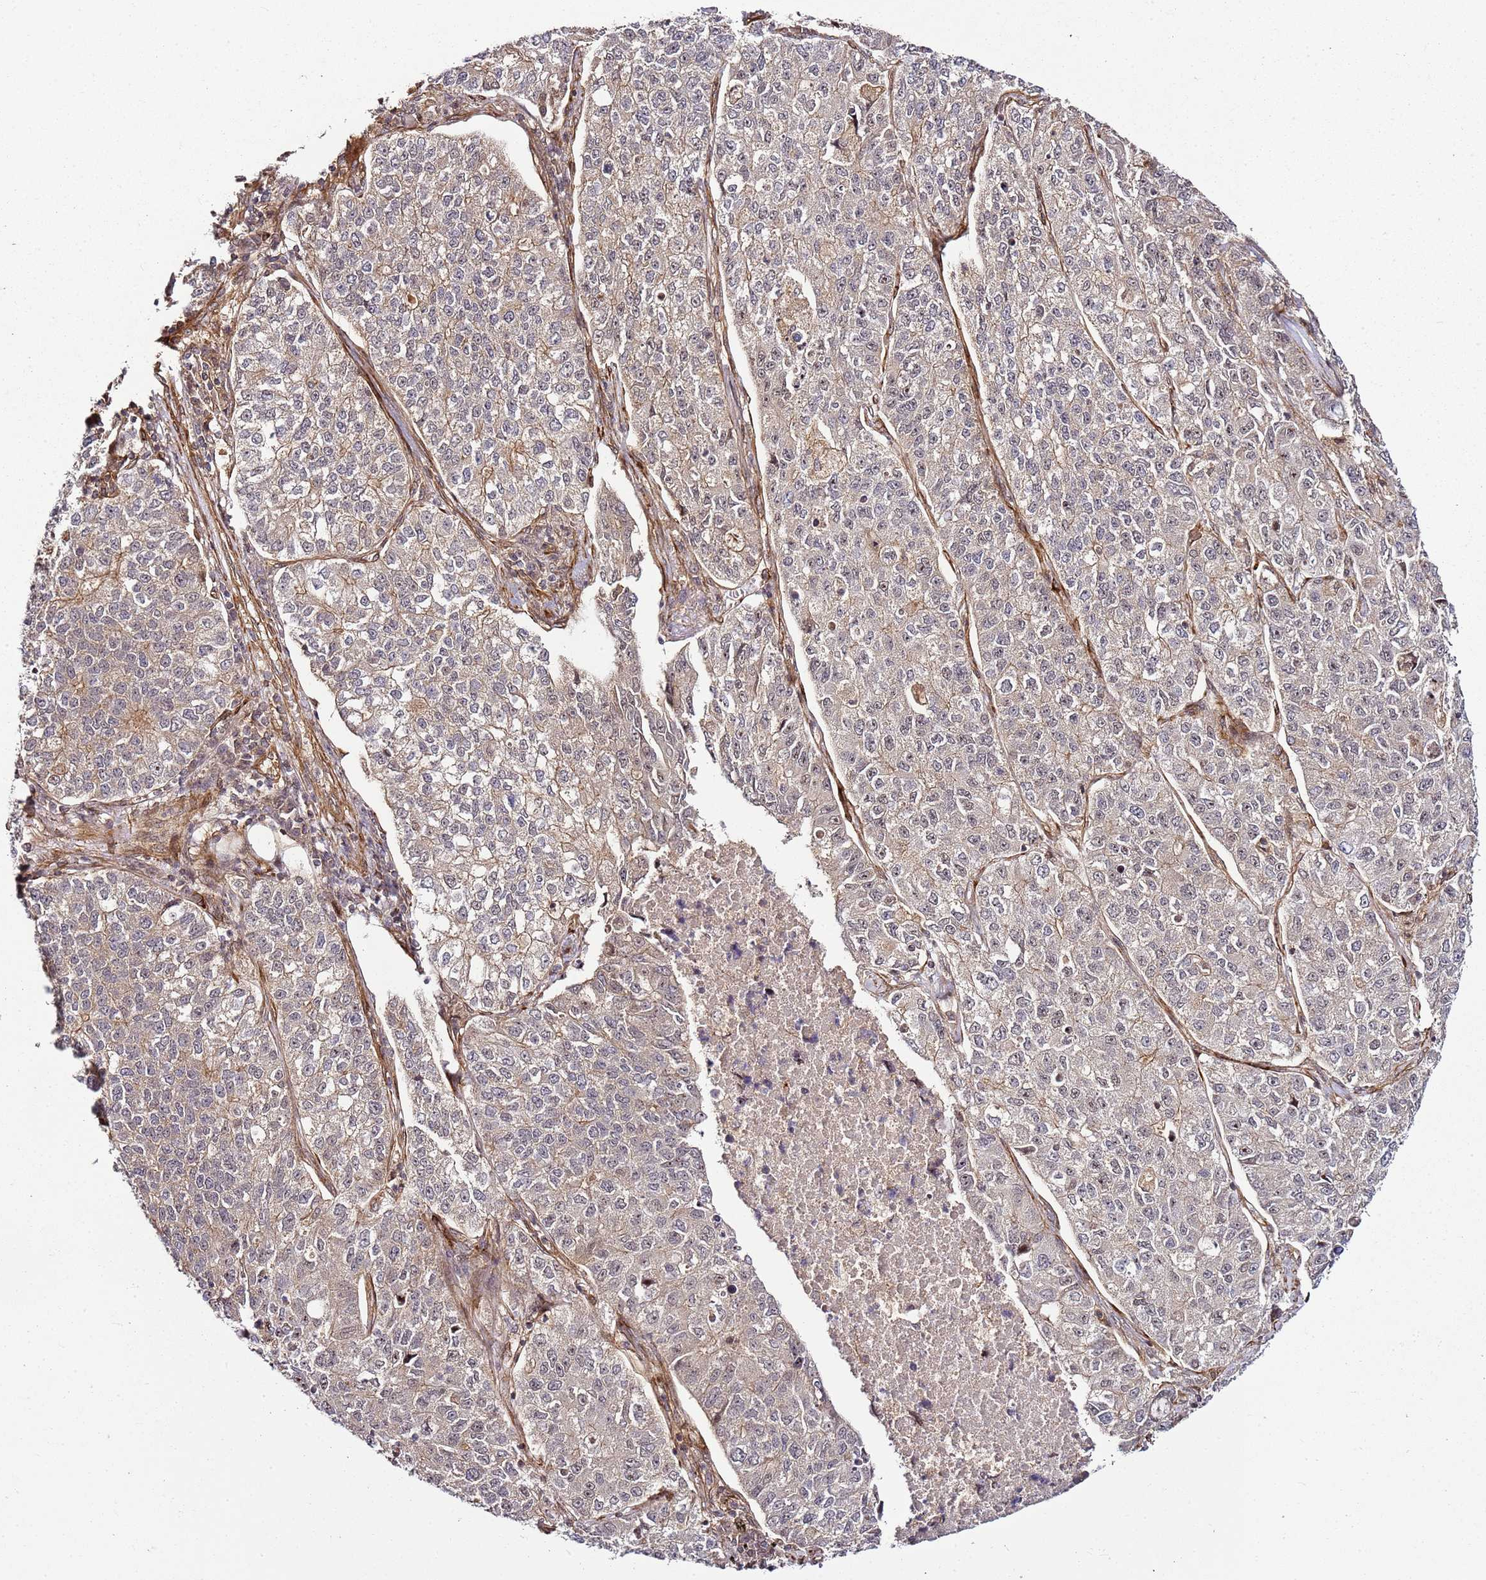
{"staining": {"intensity": "weak", "quantity": "<25%", "location": "cytoplasmic/membranous,nuclear"}, "tissue": "lung cancer", "cell_type": "Tumor cells", "image_type": "cancer", "snomed": [{"axis": "morphology", "description": "Adenocarcinoma, NOS"}, {"axis": "topography", "description": "Lung"}], "caption": "Tumor cells are negative for protein expression in human lung adenocarcinoma.", "gene": "CCNYL1", "patient": {"sex": "male", "age": 49}}